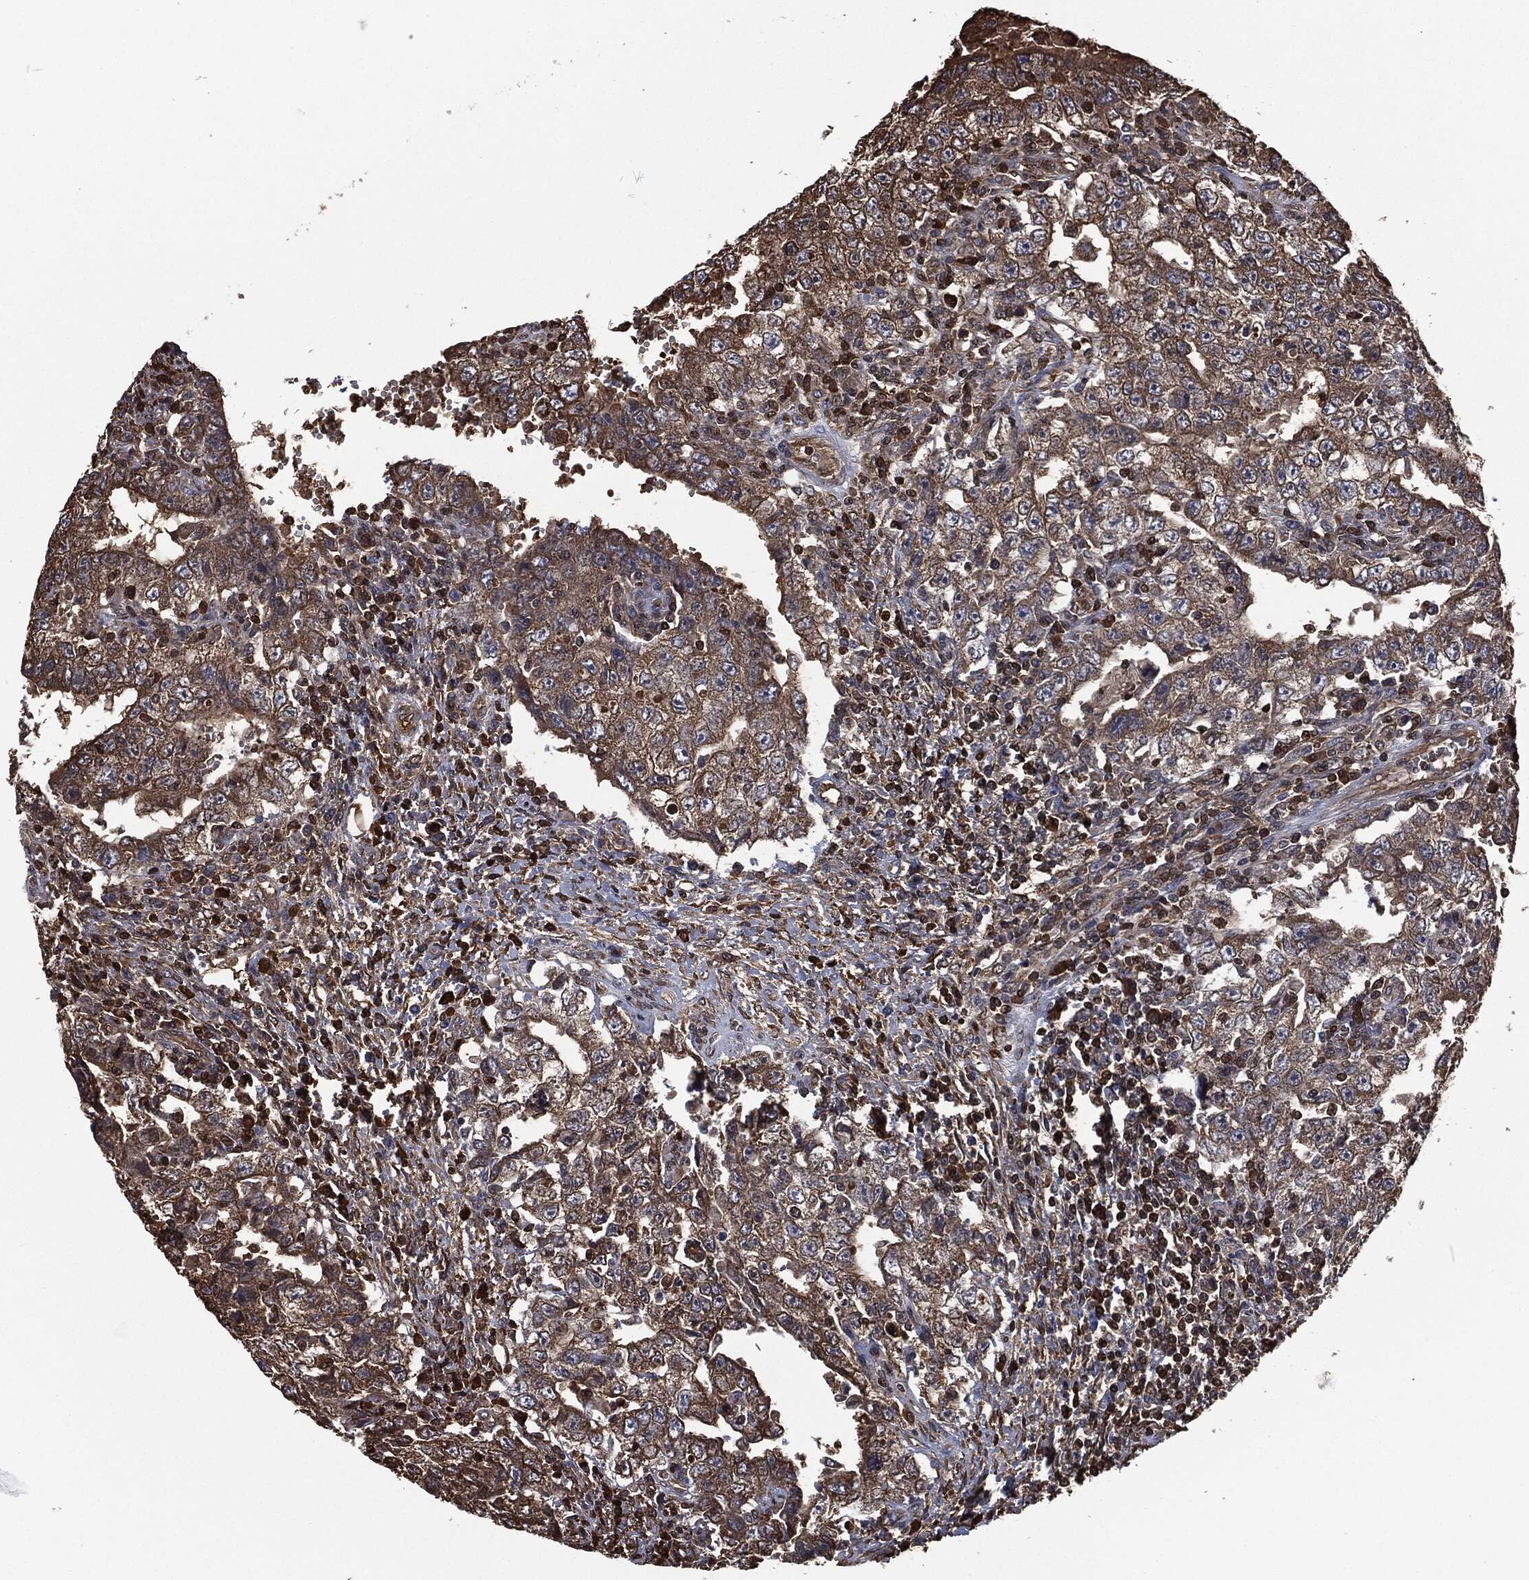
{"staining": {"intensity": "moderate", "quantity": ">75%", "location": "cytoplasmic/membranous"}, "tissue": "testis cancer", "cell_type": "Tumor cells", "image_type": "cancer", "snomed": [{"axis": "morphology", "description": "Carcinoma, Embryonal, NOS"}, {"axis": "topography", "description": "Testis"}], "caption": "Approximately >75% of tumor cells in embryonal carcinoma (testis) exhibit moderate cytoplasmic/membranous protein expression as visualized by brown immunohistochemical staining.", "gene": "PRDX4", "patient": {"sex": "male", "age": 26}}